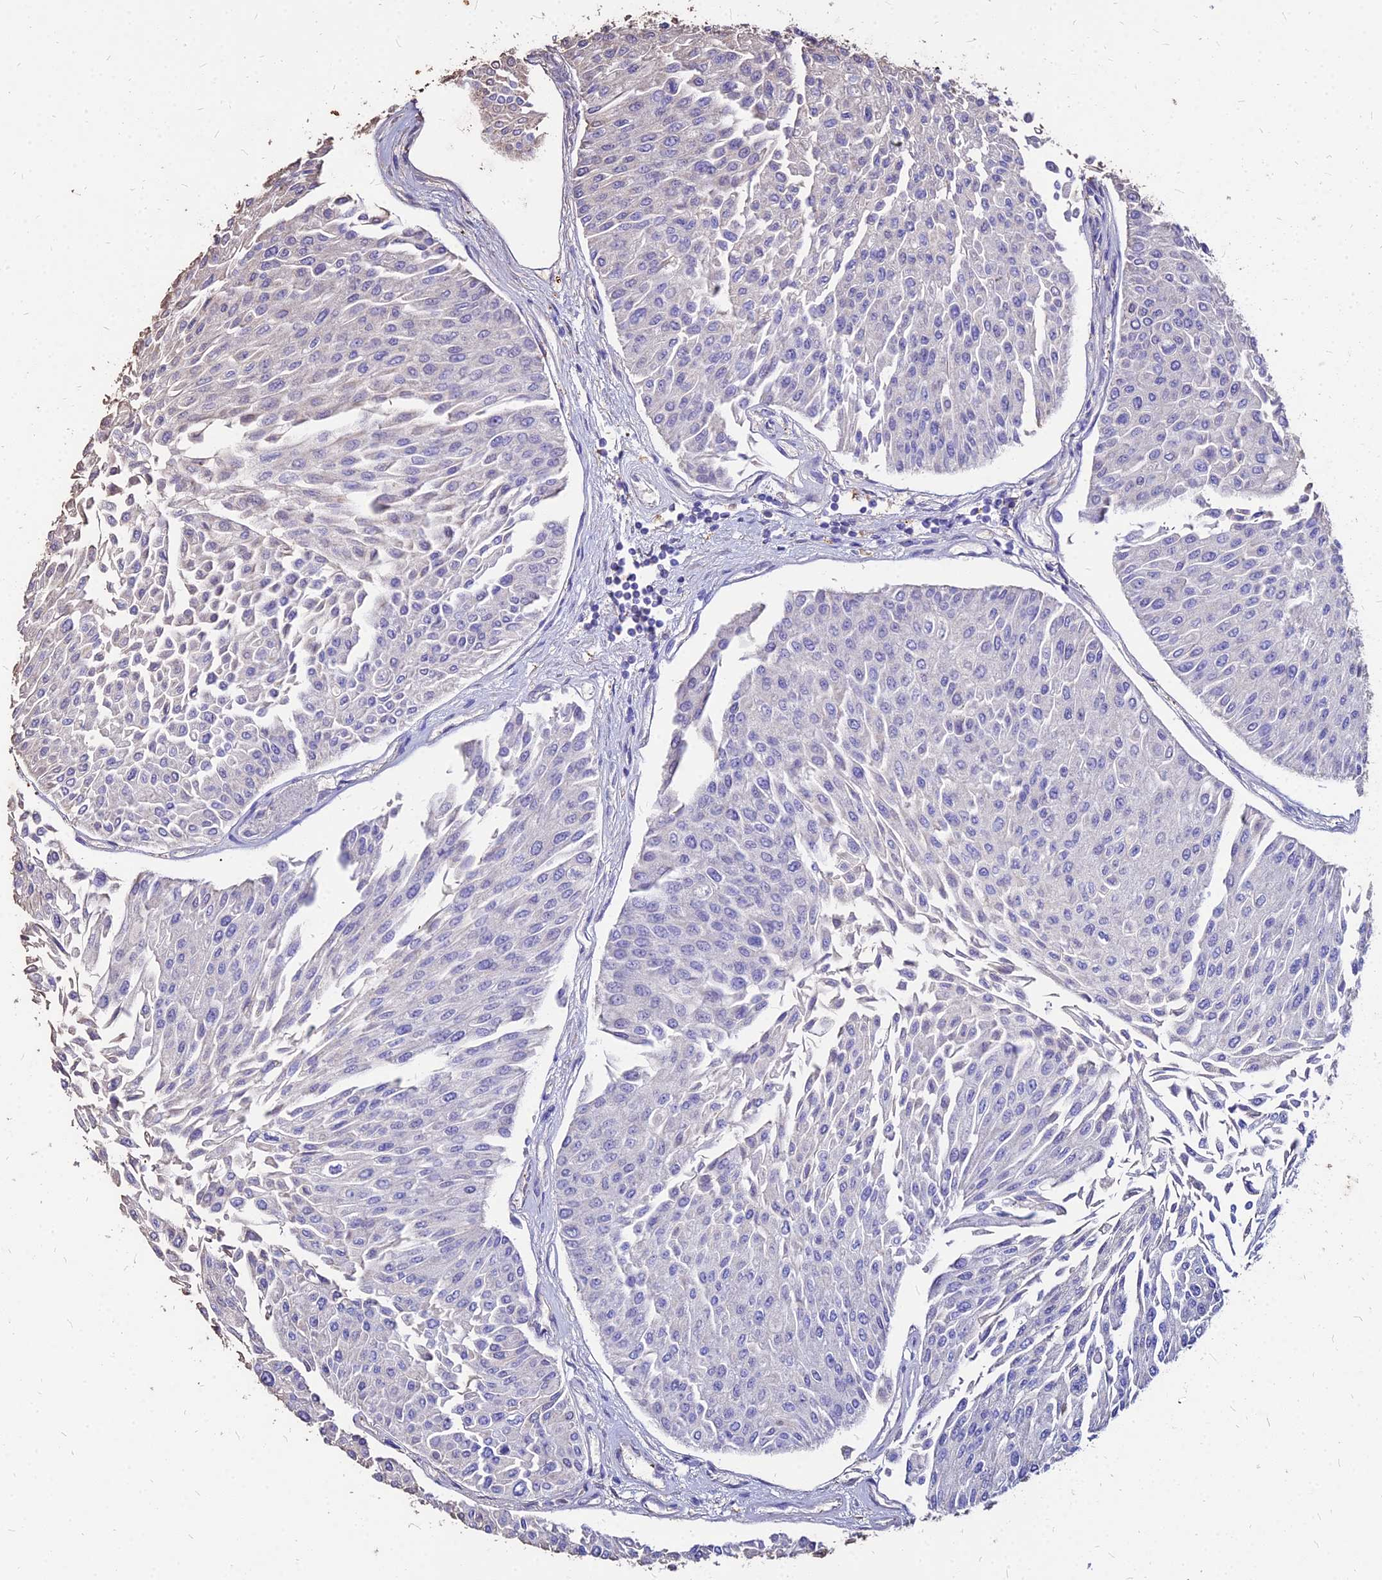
{"staining": {"intensity": "negative", "quantity": "none", "location": "none"}, "tissue": "urothelial cancer", "cell_type": "Tumor cells", "image_type": "cancer", "snomed": [{"axis": "morphology", "description": "Urothelial carcinoma, Low grade"}, {"axis": "topography", "description": "Urinary bladder"}], "caption": "High power microscopy image of an IHC micrograph of urothelial cancer, revealing no significant expression in tumor cells.", "gene": "NME5", "patient": {"sex": "male", "age": 67}}